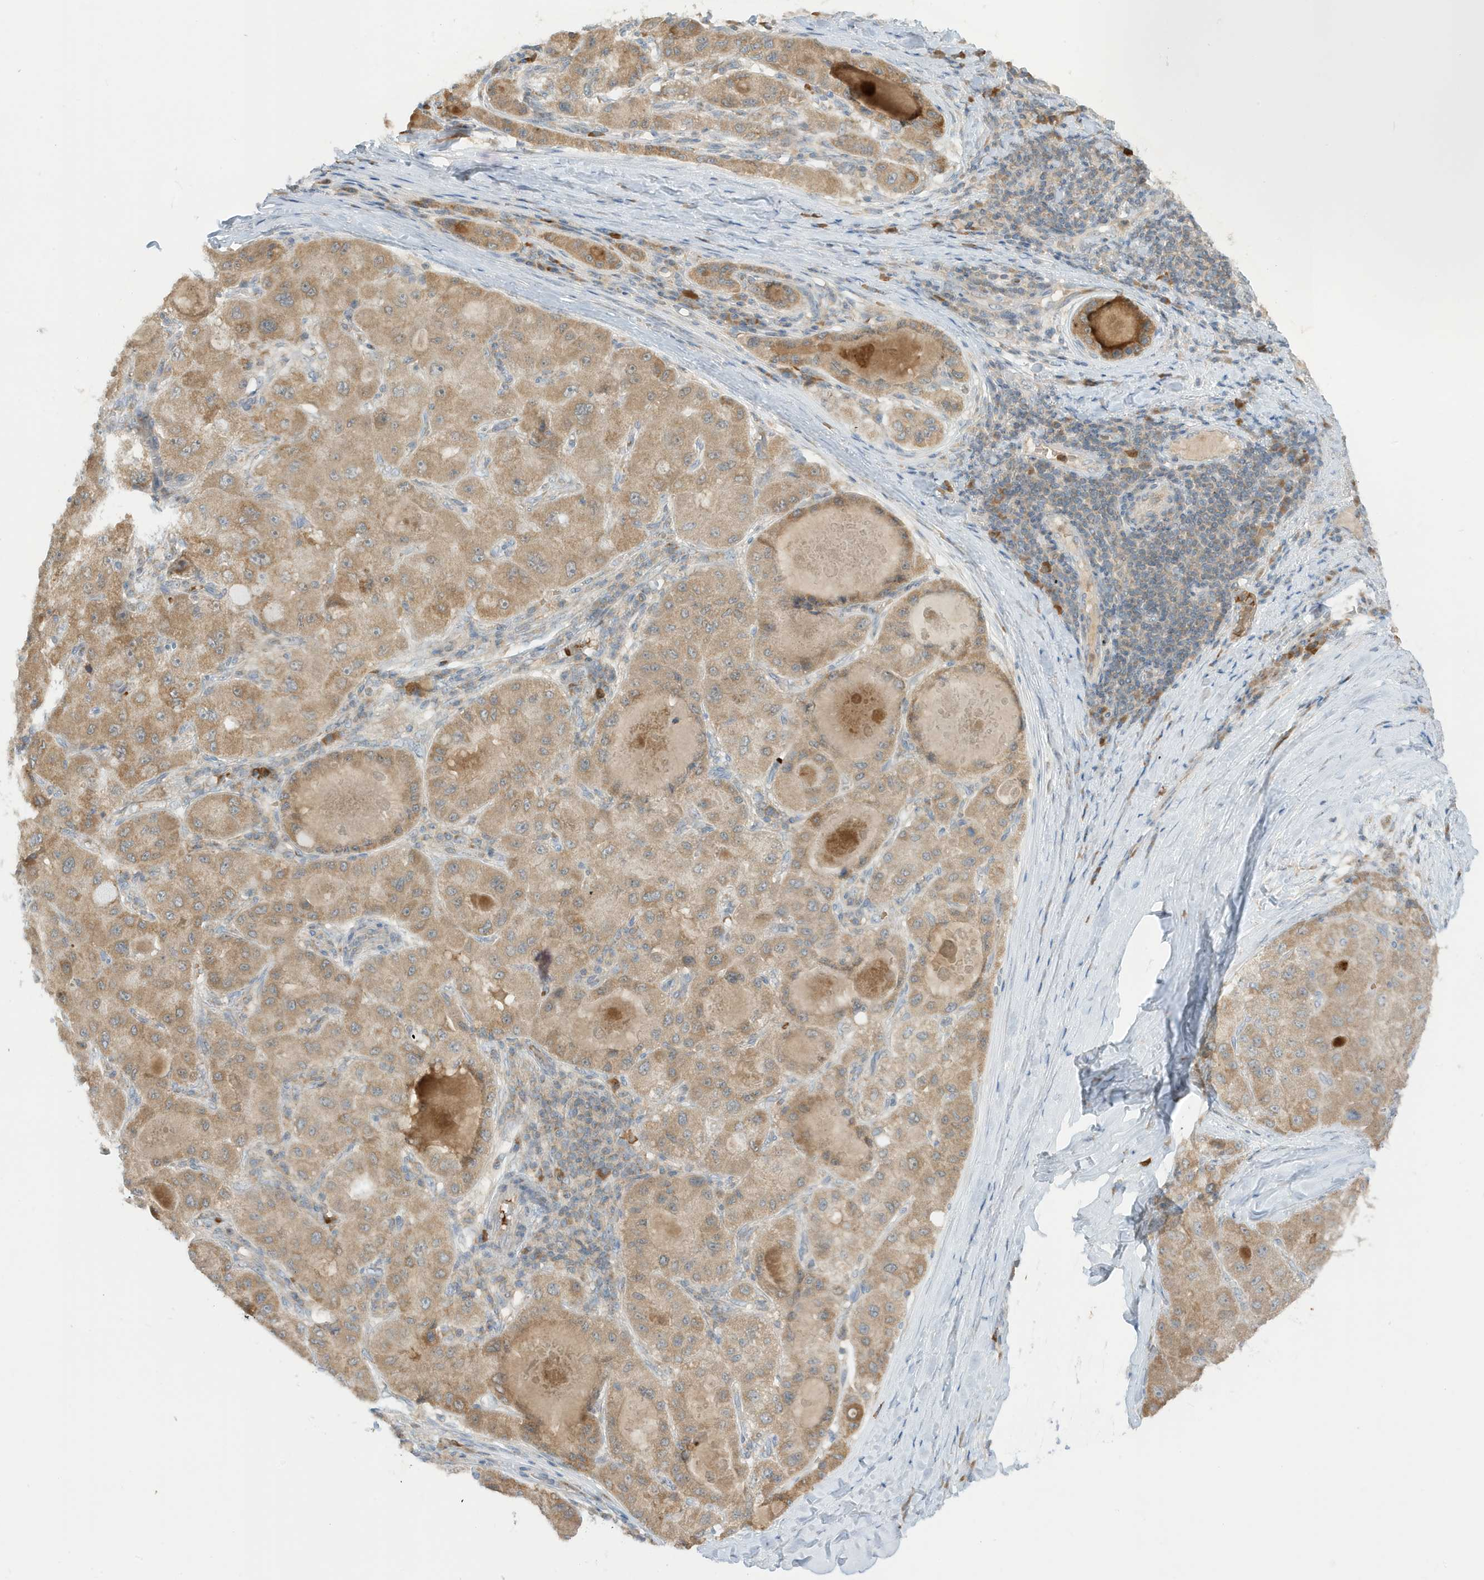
{"staining": {"intensity": "moderate", "quantity": ">75%", "location": "cytoplasmic/membranous"}, "tissue": "liver cancer", "cell_type": "Tumor cells", "image_type": "cancer", "snomed": [{"axis": "morphology", "description": "Carcinoma, Hepatocellular, NOS"}, {"axis": "topography", "description": "Liver"}], "caption": "The histopathology image reveals staining of liver hepatocellular carcinoma, revealing moderate cytoplasmic/membranous protein expression (brown color) within tumor cells.", "gene": "NPPC", "patient": {"sex": "male", "age": 80}}